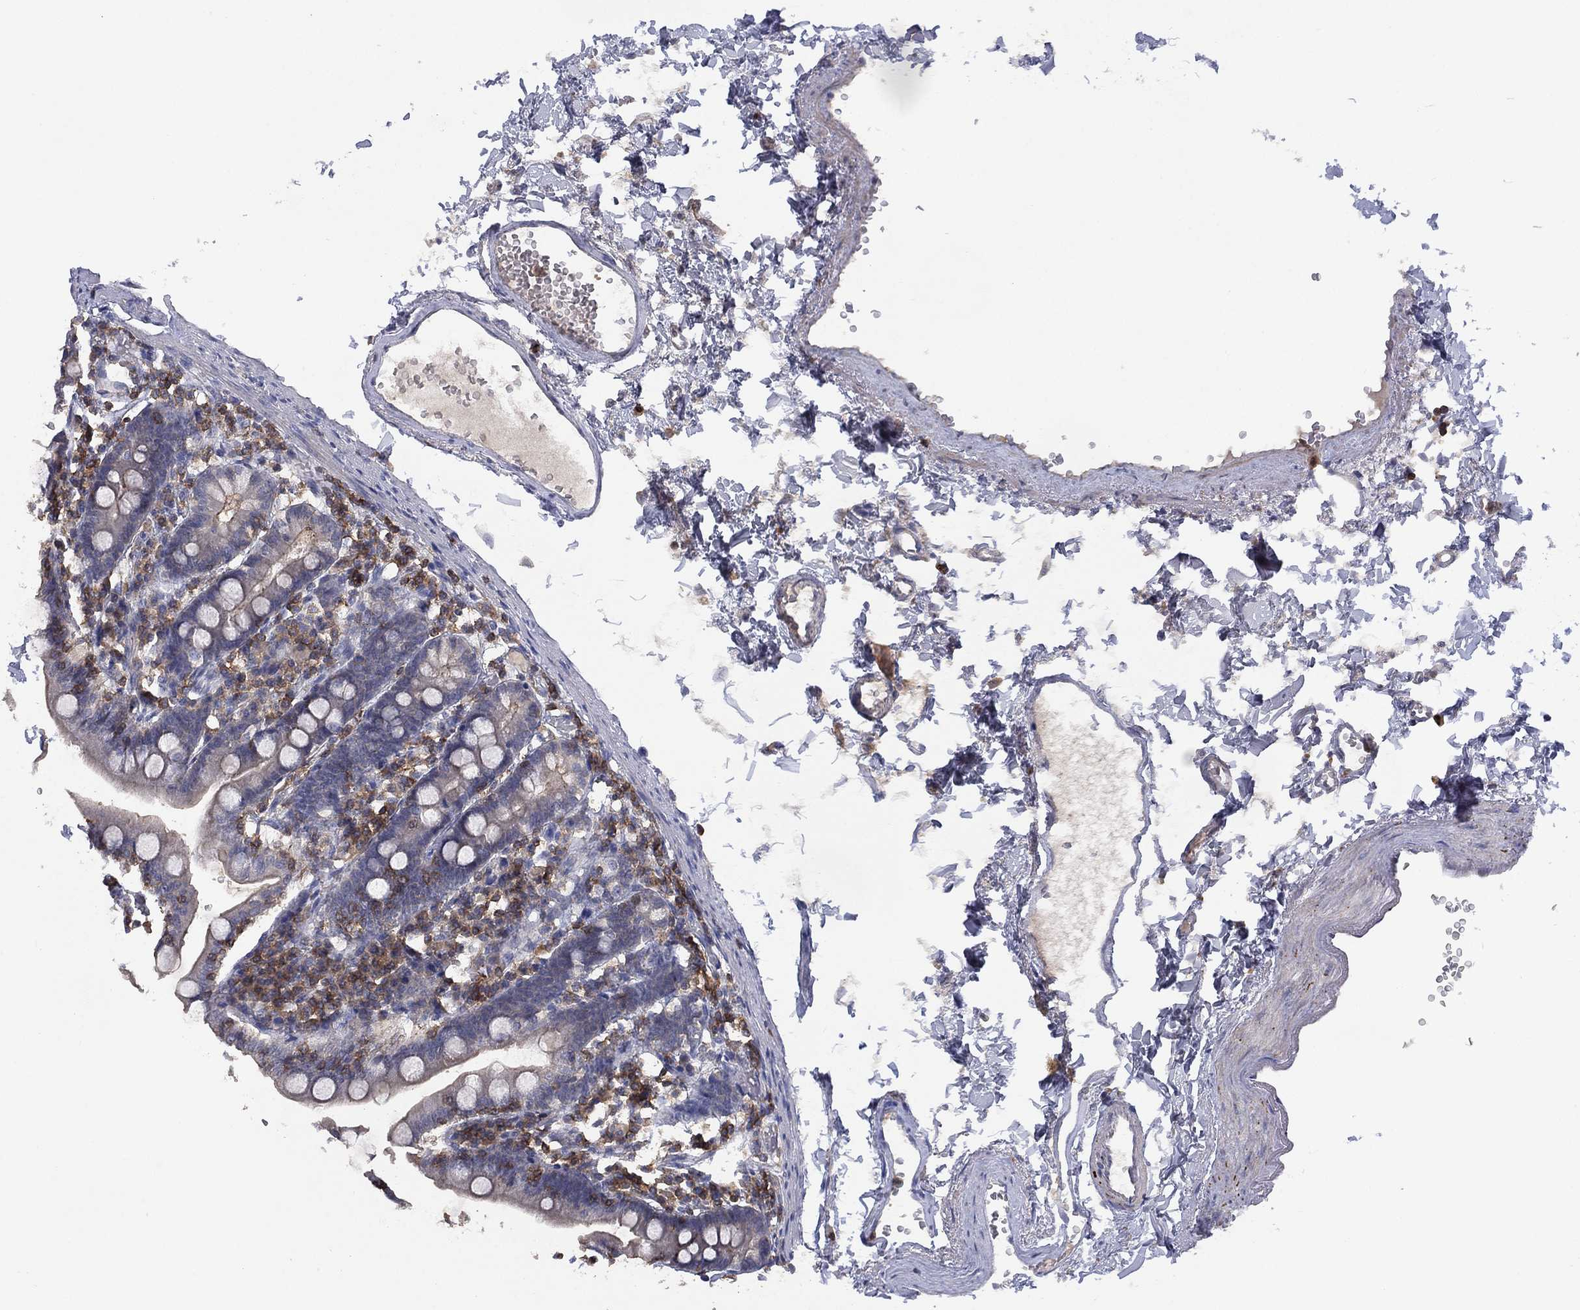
{"staining": {"intensity": "weak", "quantity": "<25%", "location": "cytoplasmic/membranous"}, "tissue": "duodenum", "cell_type": "Glandular cells", "image_type": "normal", "snomed": [{"axis": "morphology", "description": "Normal tissue, NOS"}, {"axis": "topography", "description": "Duodenum"}], "caption": "Immunohistochemical staining of unremarkable duodenum exhibits no significant expression in glandular cells. Nuclei are stained in blue.", "gene": "DOCK8", "patient": {"sex": "female", "age": 67}}